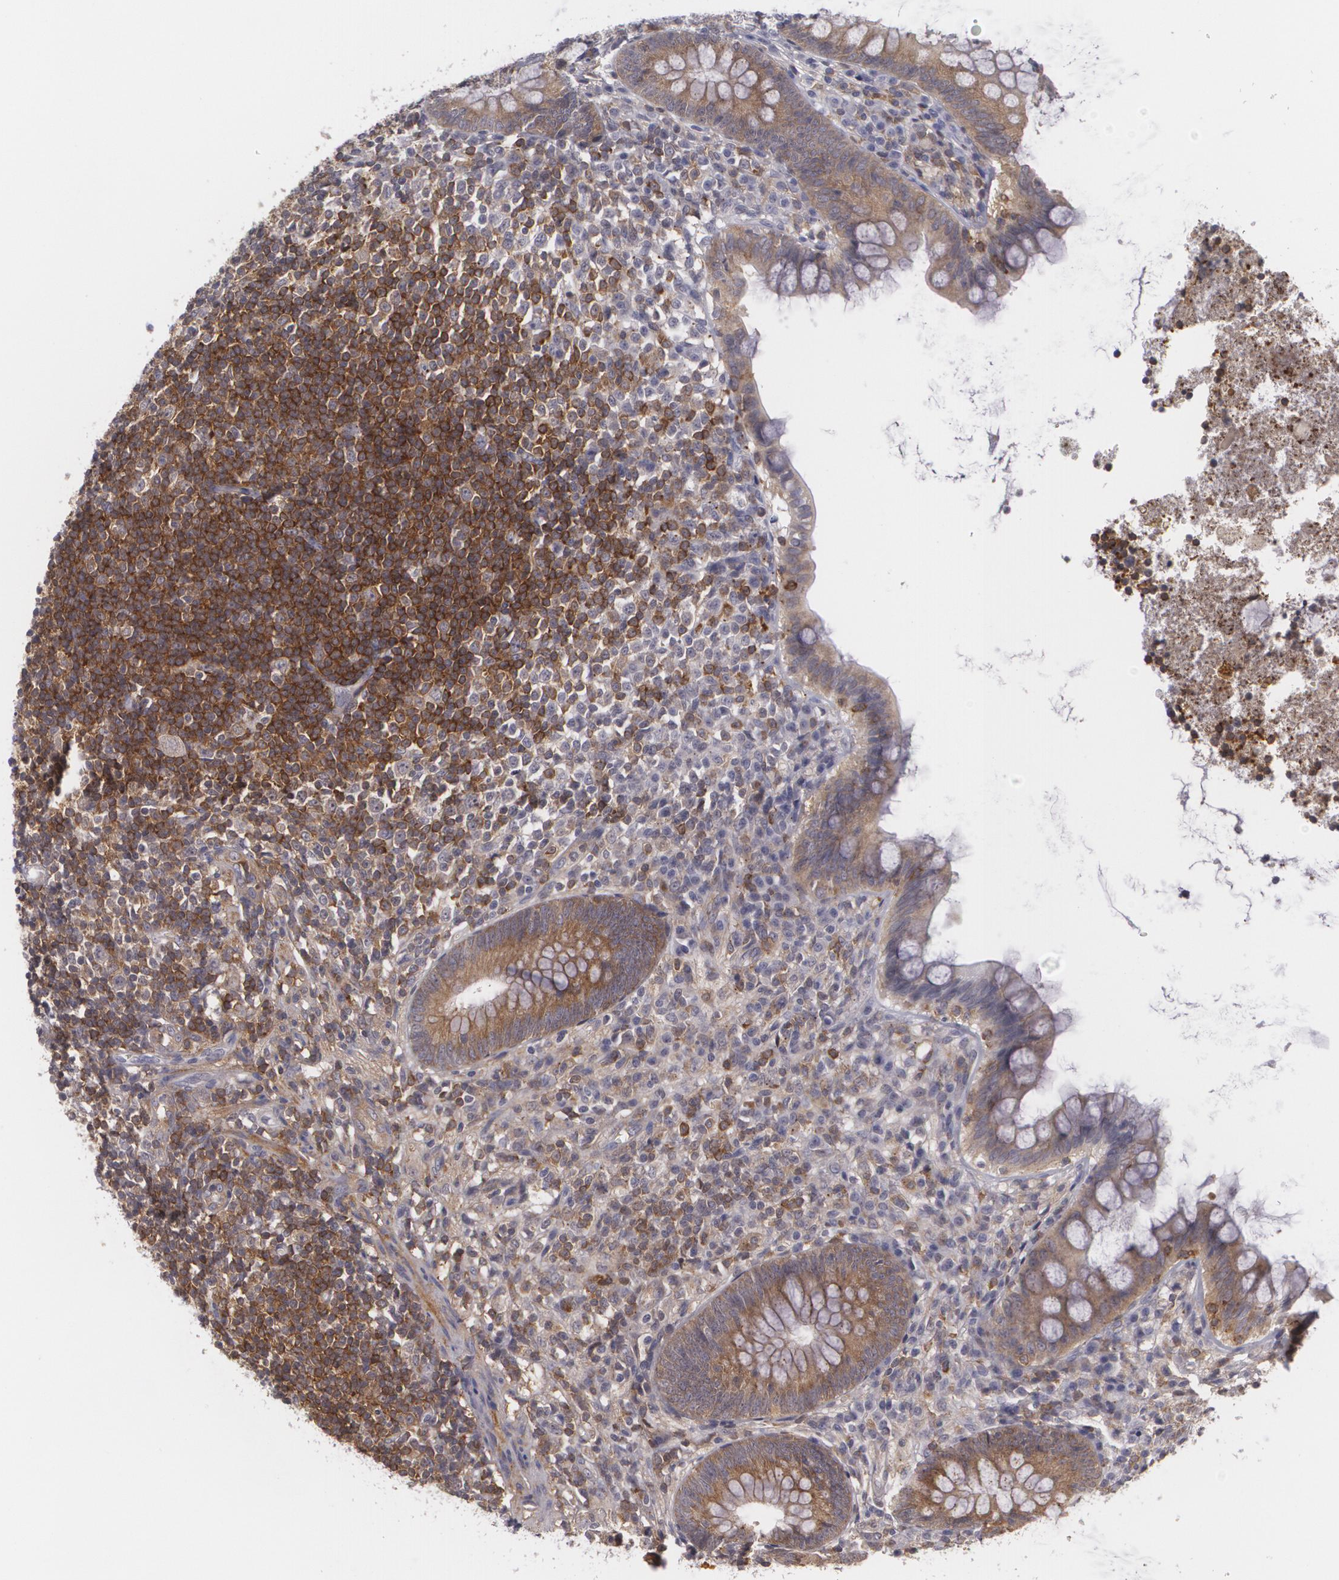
{"staining": {"intensity": "weak", "quantity": ">75%", "location": "cytoplasmic/membranous"}, "tissue": "appendix", "cell_type": "Glandular cells", "image_type": "normal", "snomed": [{"axis": "morphology", "description": "Normal tissue, NOS"}, {"axis": "topography", "description": "Appendix"}], "caption": "Brown immunohistochemical staining in benign human appendix shows weak cytoplasmic/membranous expression in about >75% of glandular cells. Nuclei are stained in blue.", "gene": "BIN1", "patient": {"sex": "female", "age": 66}}